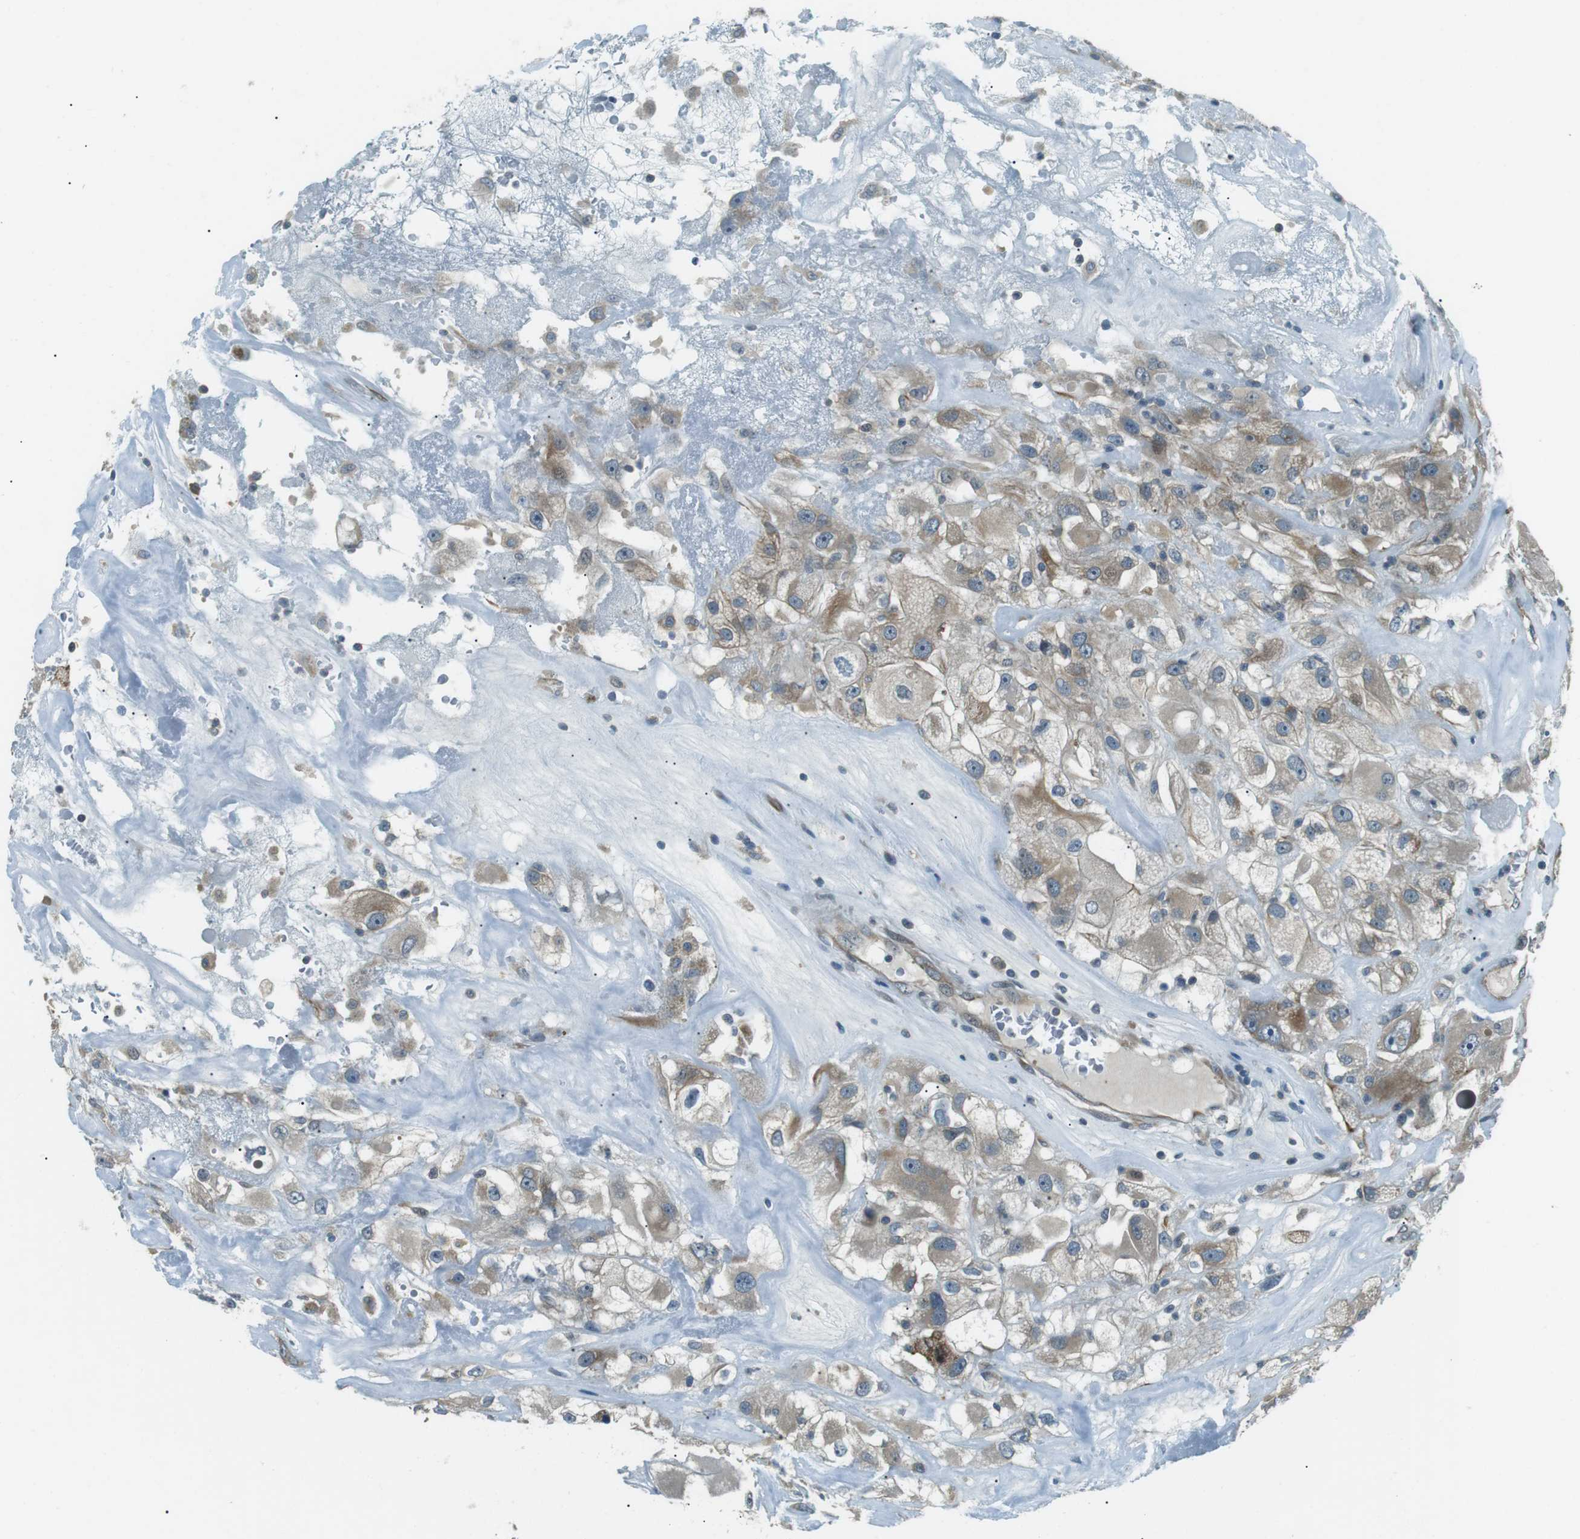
{"staining": {"intensity": "weak", "quantity": ">75%", "location": "cytoplasmic/membranous"}, "tissue": "renal cancer", "cell_type": "Tumor cells", "image_type": "cancer", "snomed": [{"axis": "morphology", "description": "Adenocarcinoma, NOS"}, {"axis": "topography", "description": "Kidney"}], "caption": "A photomicrograph of renal cancer stained for a protein exhibits weak cytoplasmic/membranous brown staining in tumor cells.", "gene": "TMEM74", "patient": {"sex": "female", "age": 52}}